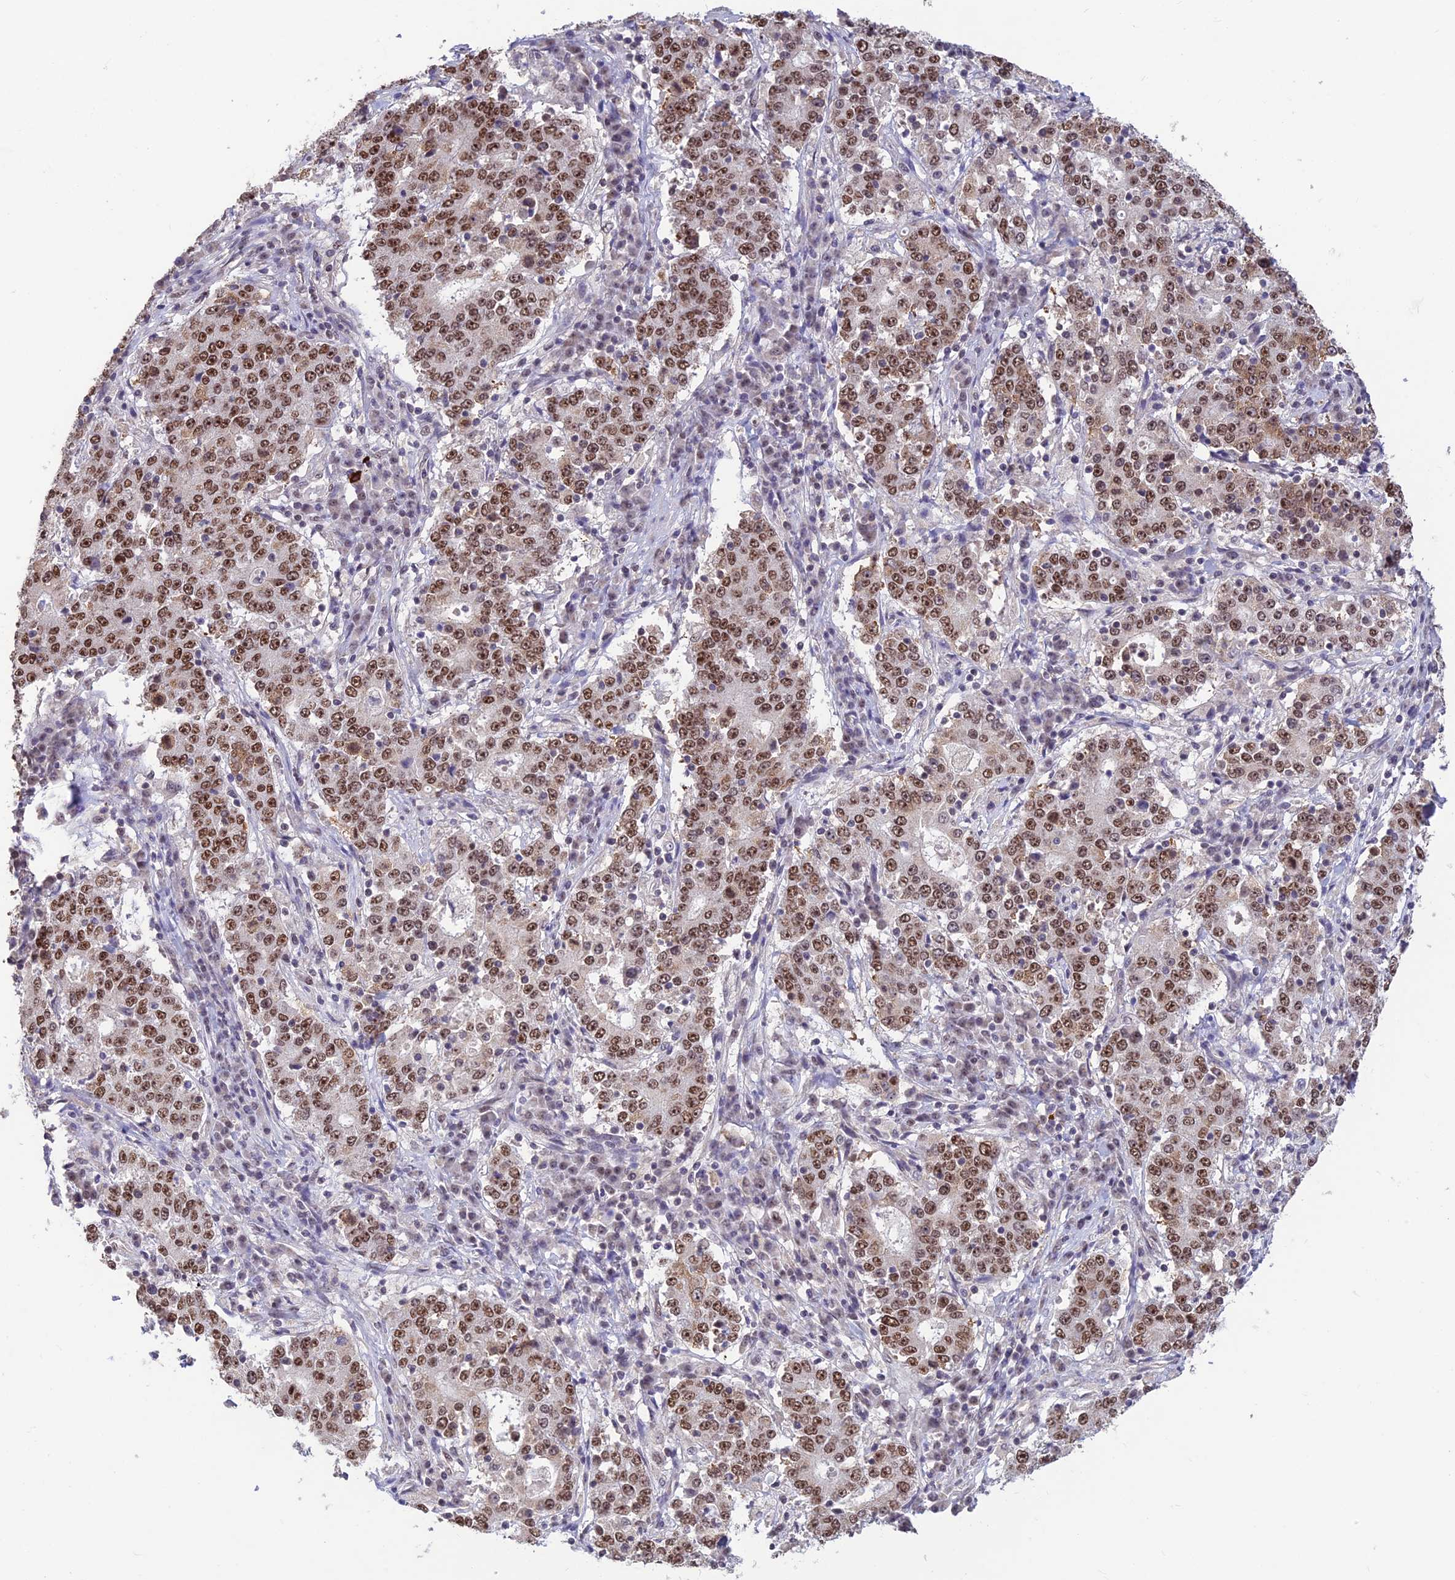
{"staining": {"intensity": "strong", "quantity": ">75%", "location": "nuclear"}, "tissue": "stomach cancer", "cell_type": "Tumor cells", "image_type": "cancer", "snomed": [{"axis": "morphology", "description": "Adenocarcinoma, NOS"}, {"axis": "topography", "description": "Stomach"}], "caption": "Protein staining by immunohistochemistry (IHC) displays strong nuclear expression in about >75% of tumor cells in stomach adenocarcinoma. The protein of interest is stained brown, and the nuclei are stained in blue (DAB IHC with brightfield microscopy, high magnification).", "gene": "POLR1G", "patient": {"sex": "male", "age": 59}}